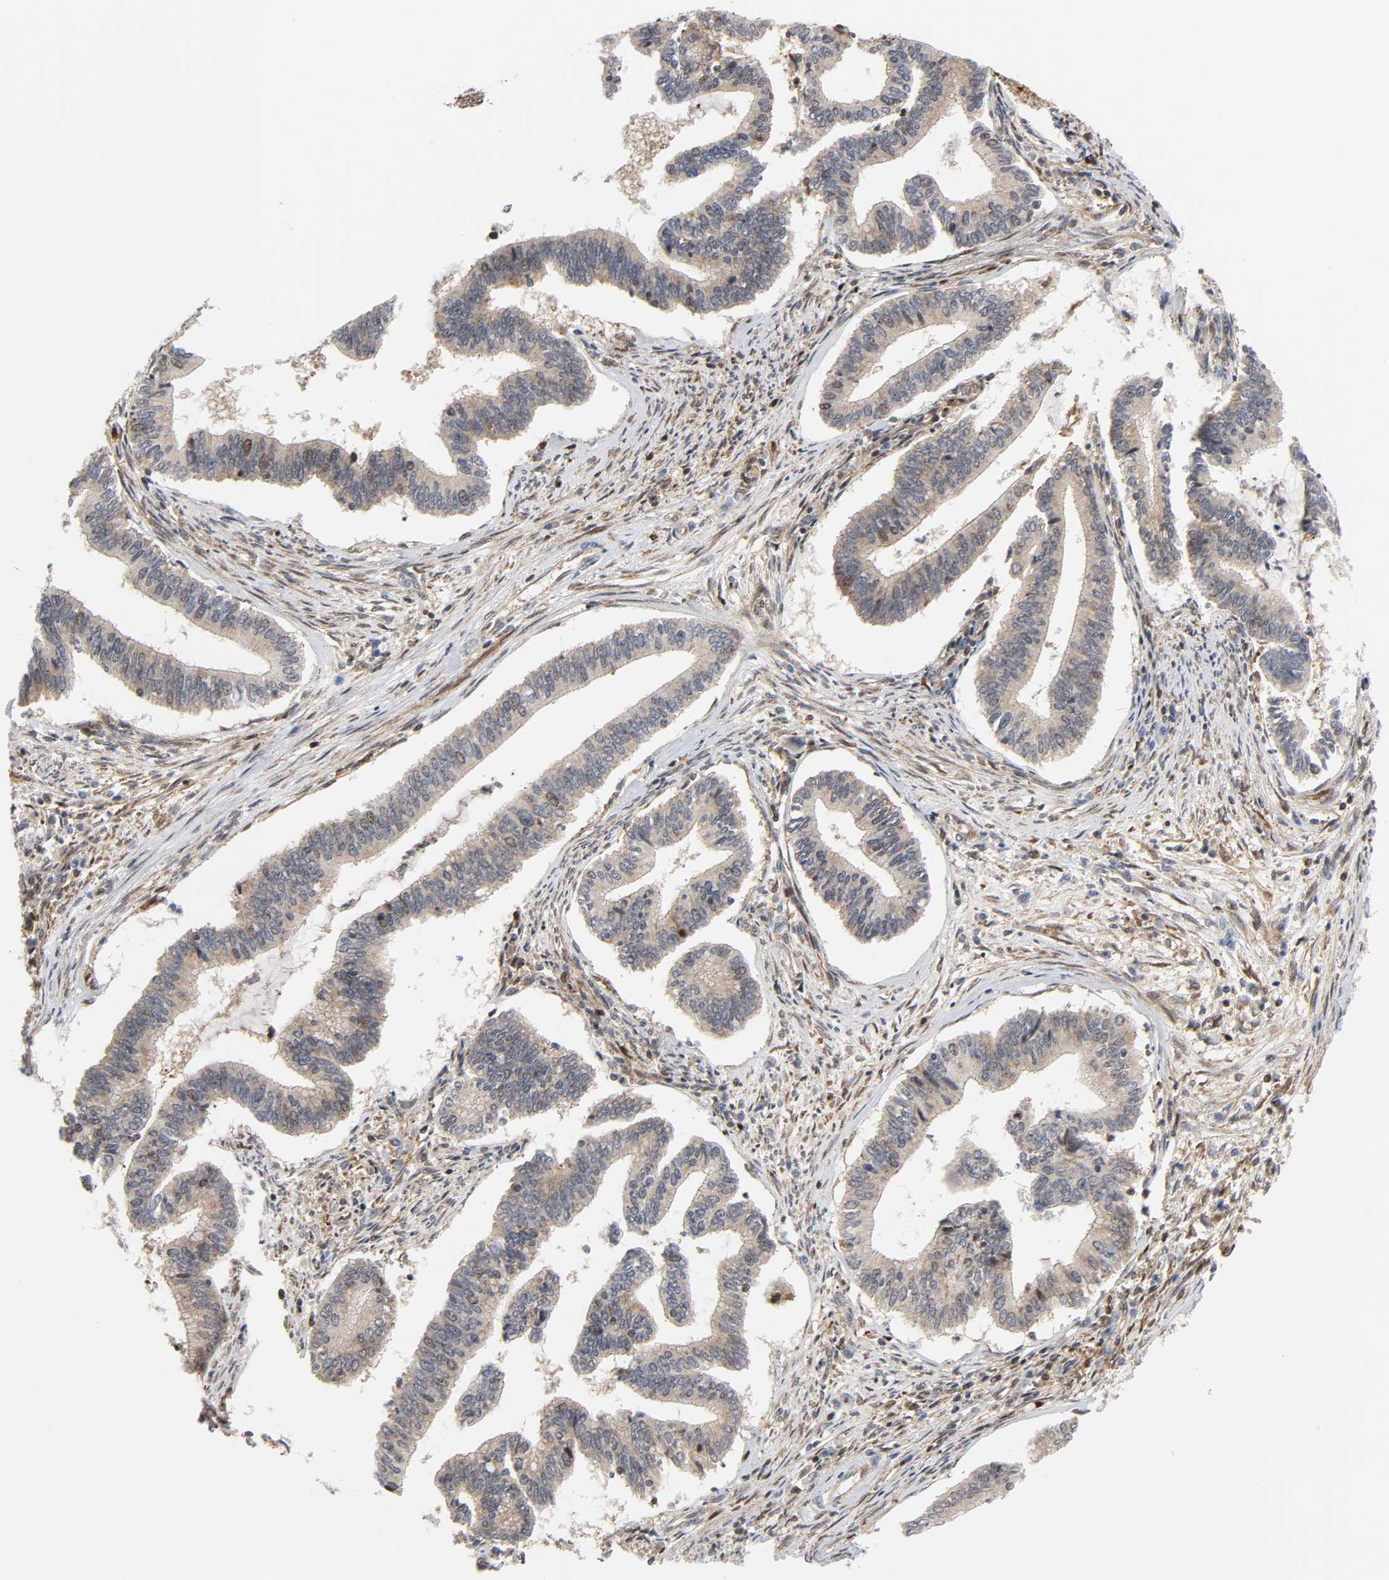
{"staining": {"intensity": "weak", "quantity": ">75%", "location": "cytoplasmic/membranous"}, "tissue": "cervical cancer", "cell_type": "Tumor cells", "image_type": "cancer", "snomed": [{"axis": "morphology", "description": "Adenocarcinoma, NOS"}, {"axis": "topography", "description": "Cervix"}], "caption": "The immunohistochemical stain shows weak cytoplasmic/membranous positivity in tumor cells of cervical adenocarcinoma tissue.", "gene": "MAPK1", "patient": {"sex": "female", "age": 36}}